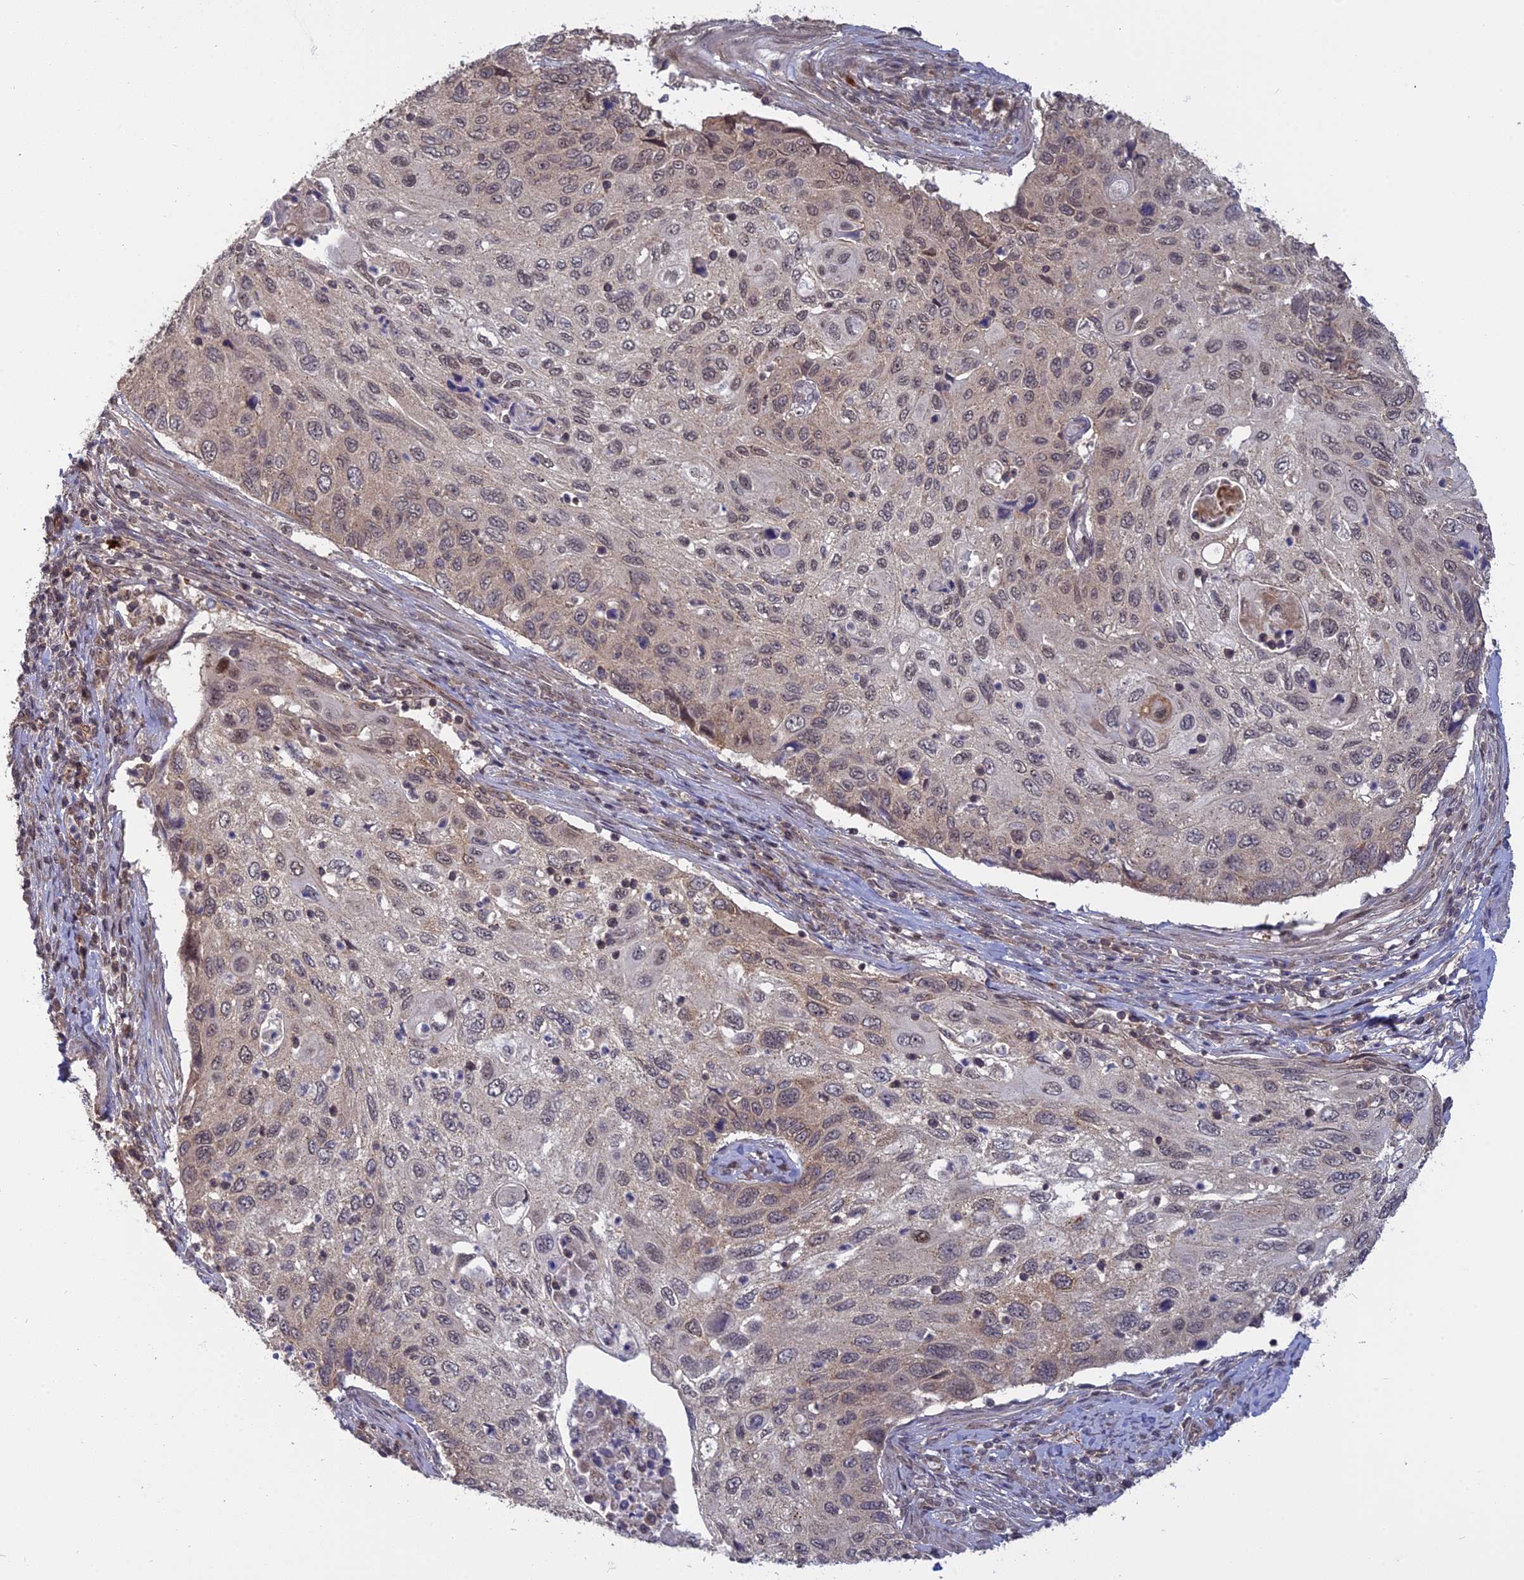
{"staining": {"intensity": "weak", "quantity": "25%-75%", "location": "nuclear"}, "tissue": "cervical cancer", "cell_type": "Tumor cells", "image_type": "cancer", "snomed": [{"axis": "morphology", "description": "Squamous cell carcinoma, NOS"}, {"axis": "topography", "description": "Cervix"}], "caption": "Cervical cancer (squamous cell carcinoma) stained for a protein (brown) exhibits weak nuclear positive staining in about 25%-75% of tumor cells.", "gene": "PKIG", "patient": {"sex": "female", "age": 70}}